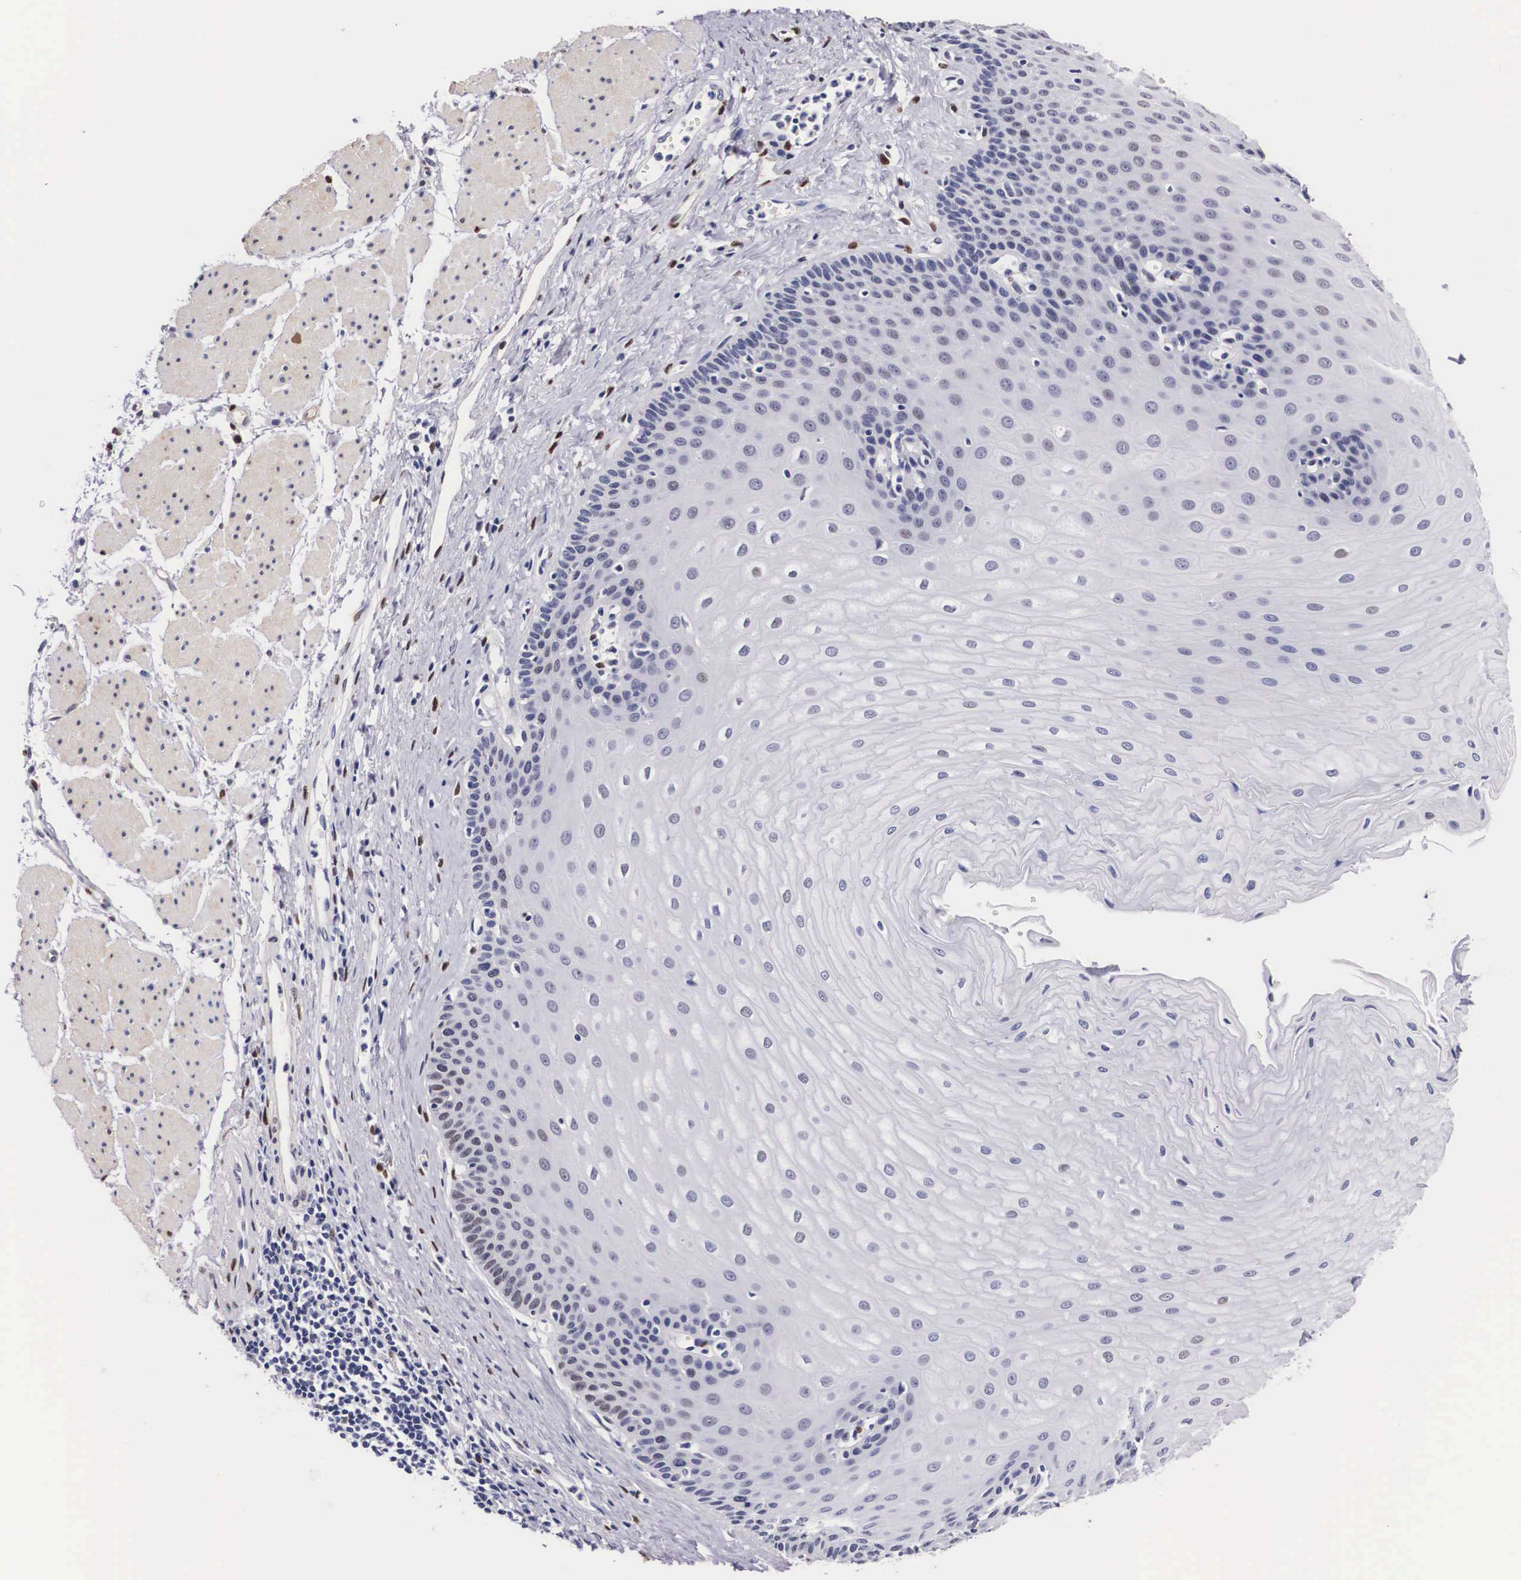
{"staining": {"intensity": "negative", "quantity": "none", "location": "none"}, "tissue": "esophagus", "cell_type": "Squamous epithelial cells", "image_type": "normal", "snomed": [{"axis": "morphology", "description": "Normal tissue, NOS"}, {"axis": "topography", "description": "Esophagus"}], "caption": "DAB immunohistochemical staining of benign human esophagus reveals no significant expression in squamous epithelial cells.", "gene": "KHDRBS3", "patient": {"sex": "male", "age": 65}}